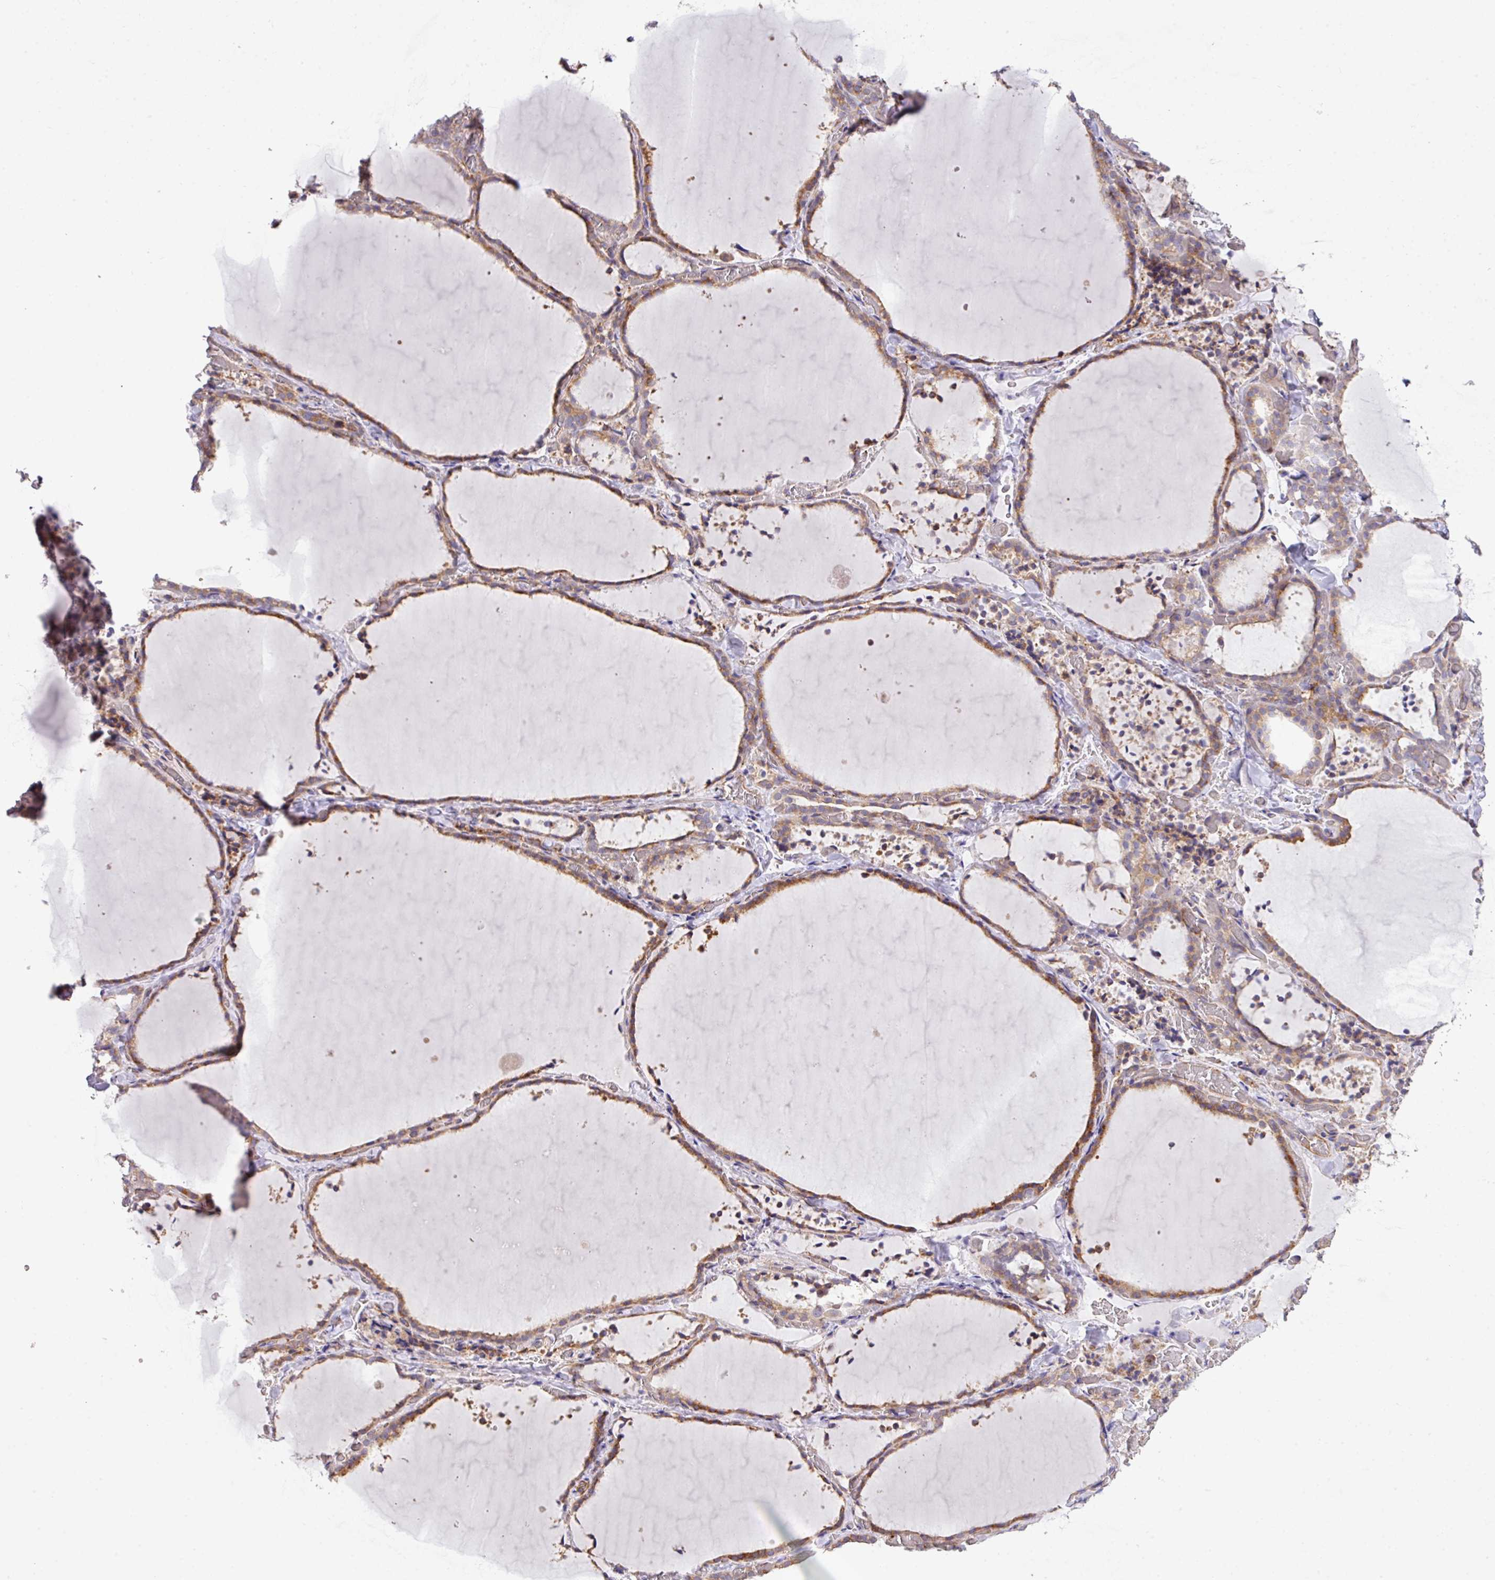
{"staining": {"intensity": "moderate", "quantity": "25%-75%", "location": "cytoplasmic/membranous"}, "tissue": "thyroid gland", "cell_type": "Glandular cells", "image_type": "normal", "snomed": [{"axis": "morphology", "description": "Normal tissue, NOS"}, {"axis": "topography", "description": "Thyroid gland"}], "caption": "Protein positivity by immunohistochemistry (IHC) reveals moderate cytoplasmic/membranous positivity in about 25%-75% of glandular cells in benign thyroid gland. (DAB IHC with brightfield microscopy, high magnification).", "gene": "LRRC41", "patient": {"sex": "female", "age": 22}}